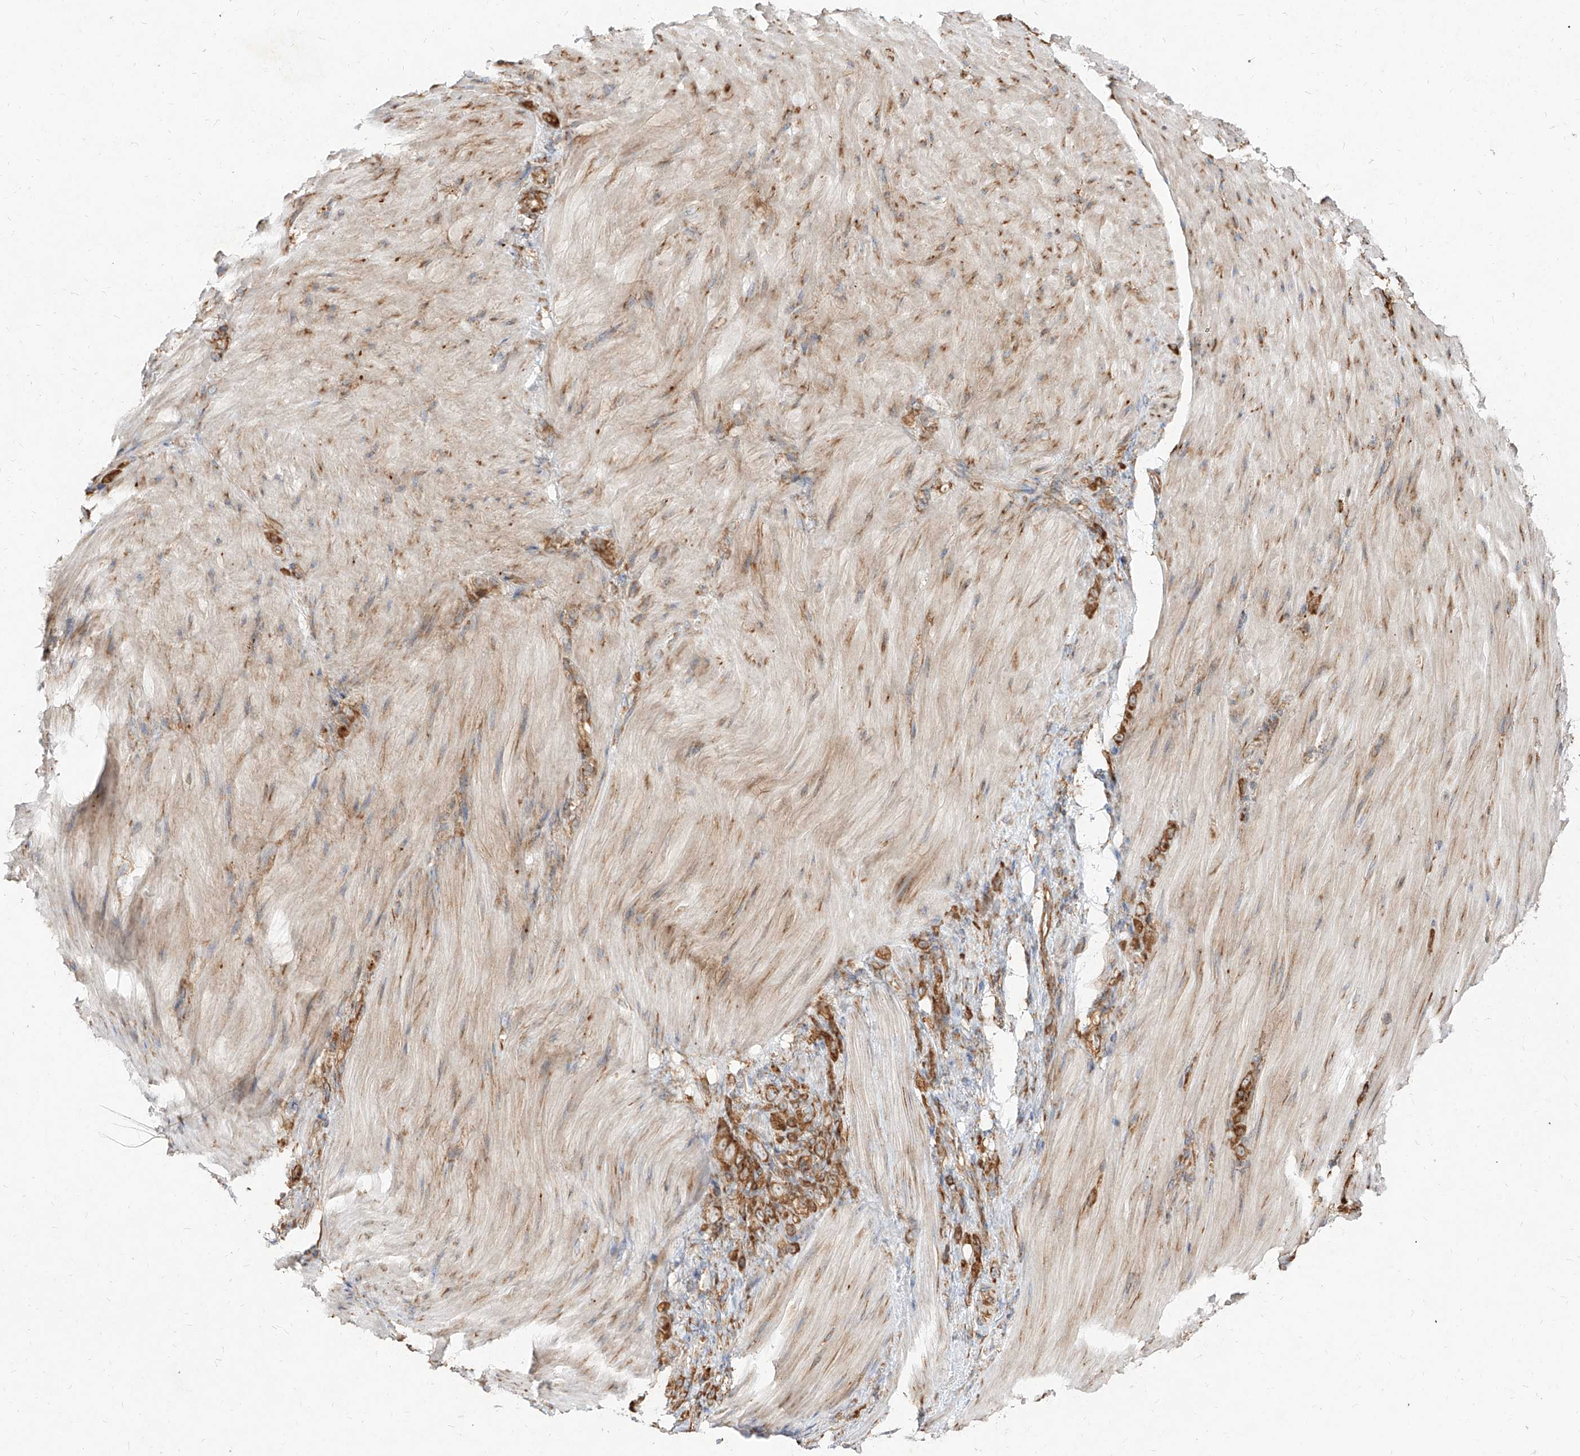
{"staining": {"intensity": "moderate", "quantity": ">75%", "location": "cytoplasmic/membranous"}, "tissue": "stomach cancer", "cell_type": "Tumor cells", "image_type": "cancer", "snomed": [{"axis": "morphology", "description": "Normal tissue, NOS"}, {"axis": "morphology", "description": "Adenocarcinoma, NOS"}, {"axis": "topography", "description": "Stomach"}], "caption": "A high-resolution image shows immunohistochemistry staining of stomach cancer, which demonstrates moderate cytoplasmic/membranous expression in about >75% of tumor cells. (DAB (3,3'-diaminobenzidine) = brown stain, brightfield microscopy at high magnification).", "gene": "RPS25", "patient": {"sex": "male", "age": 82}}